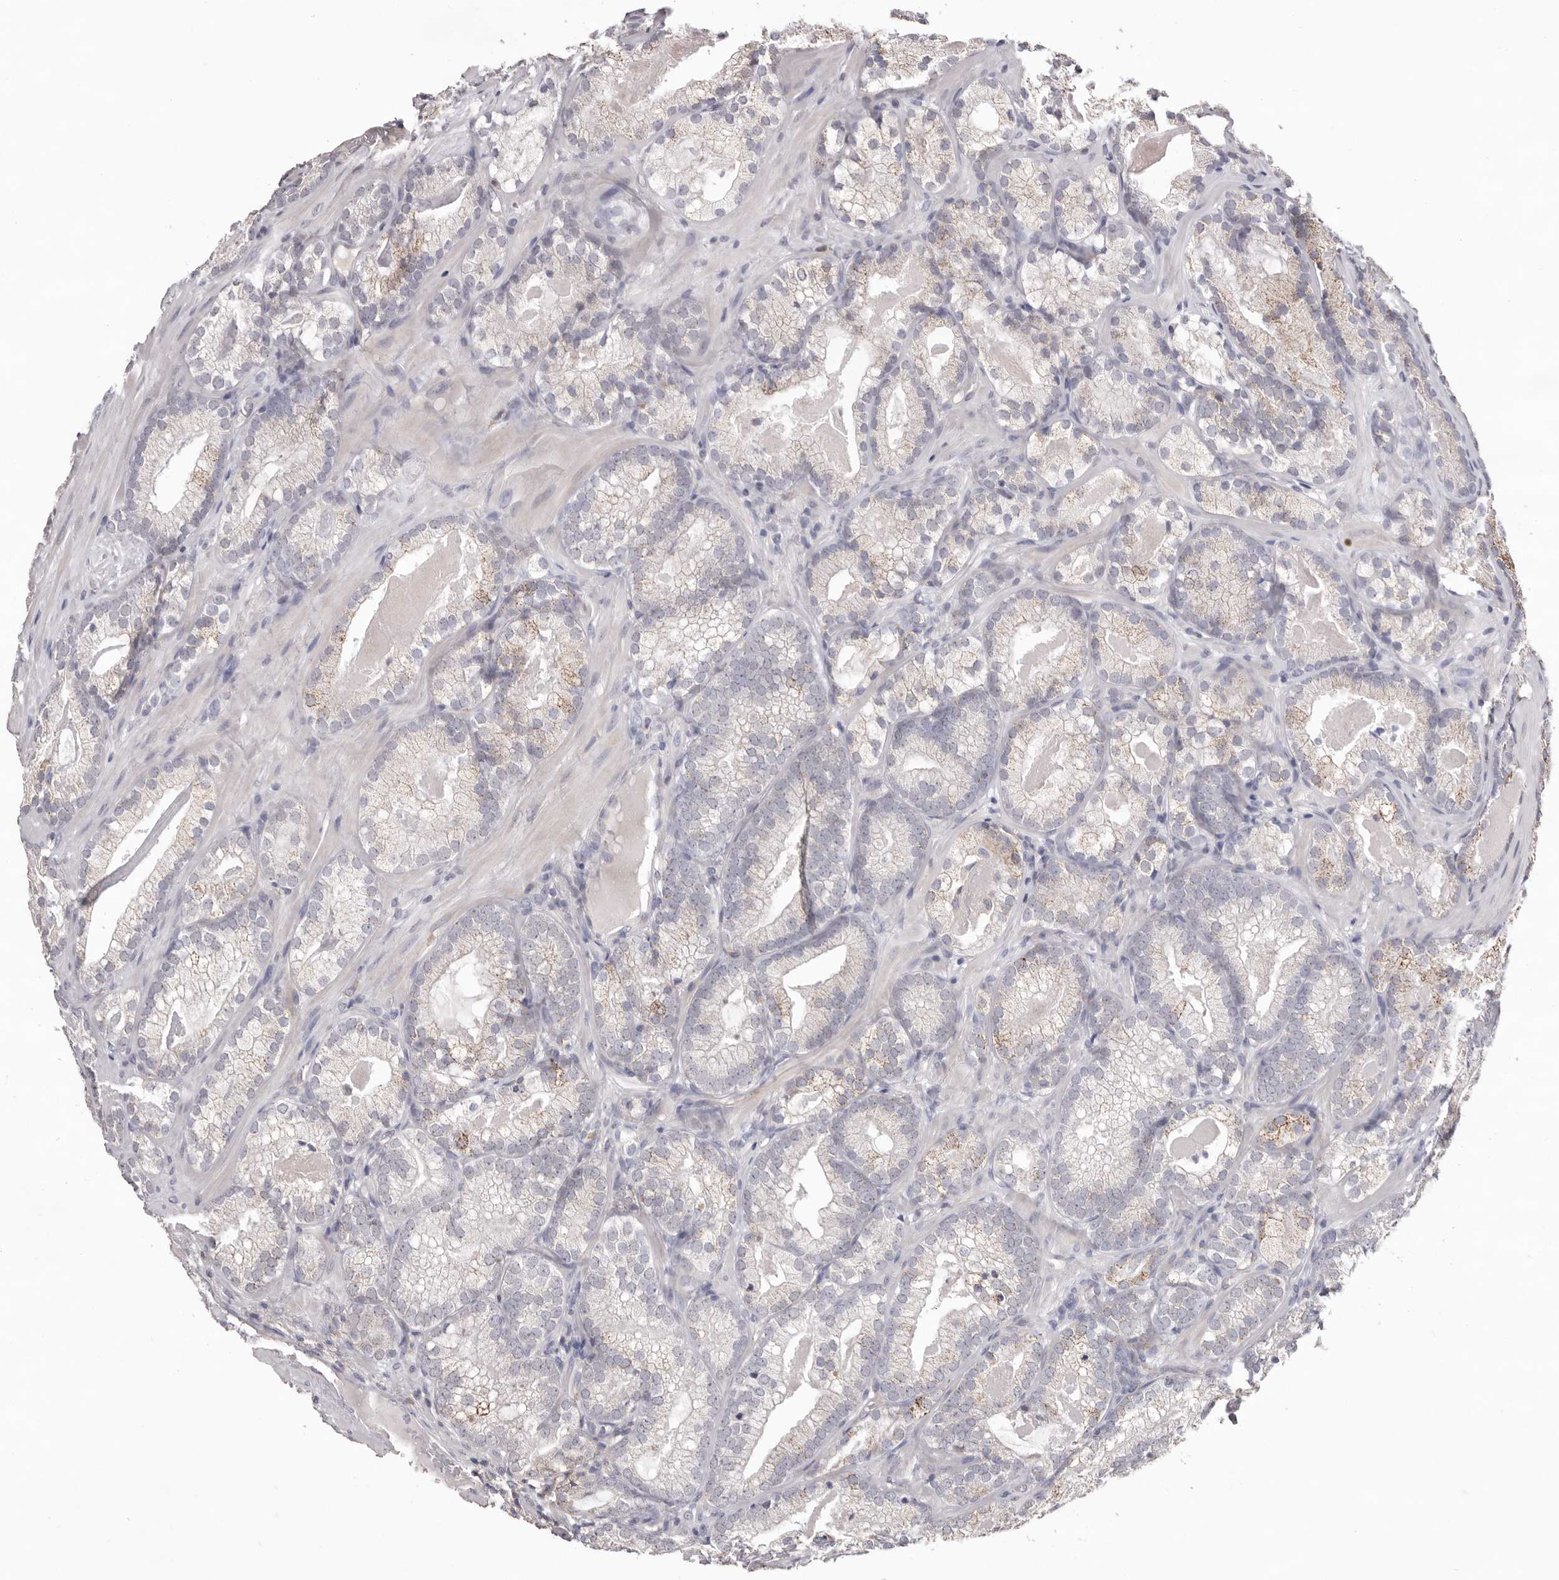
{"staining": {"intensity": "weak", "quantity": "<25%", "location": "cytoplasmic/membranous"}, "tissue": "prostate cancer", "cell_type": "Tumor cells", "image_type": "cancer", "snomed": [{"axis": "morphology", "description": "Adenocarcinoma, Low grade"}, {"axis": "topography", "description": "Prostate"}], "caption": "This is an immunohistochemistry (IHC) image of prostate cancer. There is no staining in tumor cells.", "gene": "MMACHC", "patient": {"sex": "male", "age": 72}}